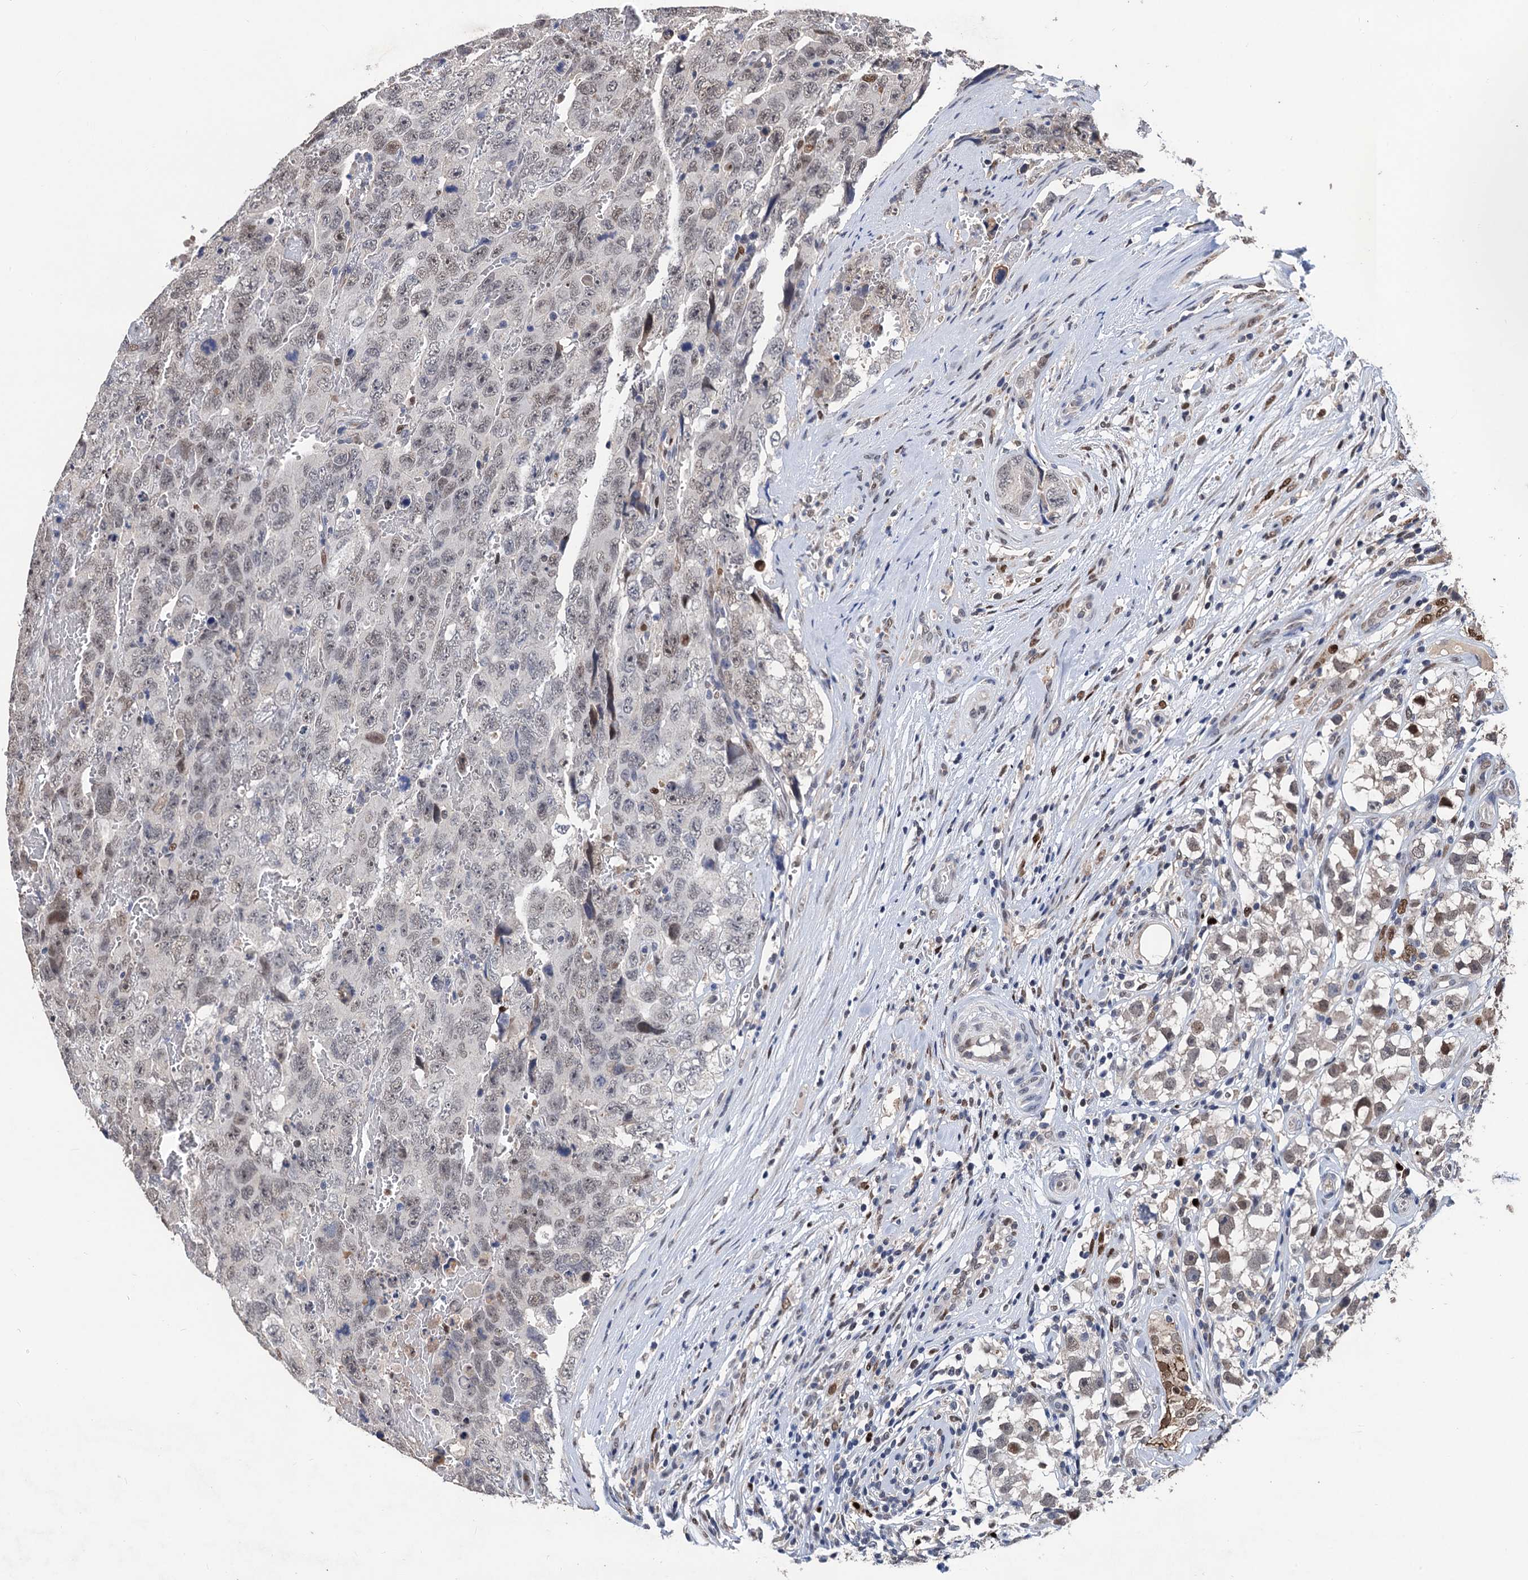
{"staining": {"intensity": "weak", "quantity": ">75%", "location": "nuclear"}, "tissue": "testis cancer", "cell_type": "Tumor cells", "image_type": "cancer", "snomed": [{"axis": "morphology", "description": "Carcinoma, Embryonal, NOS"}, {"axis": "topography", "description": "Testis"}], "caption": "An immunohistochemistry (IHC) micrograph of tumor tissue is shown. Protein staining in brown labels weak nuclear positivity in embryonal carcinoma (testis) within tumor cells.", "gene": "TSEN34", "patient": {"sex": "male", "age": 45}}